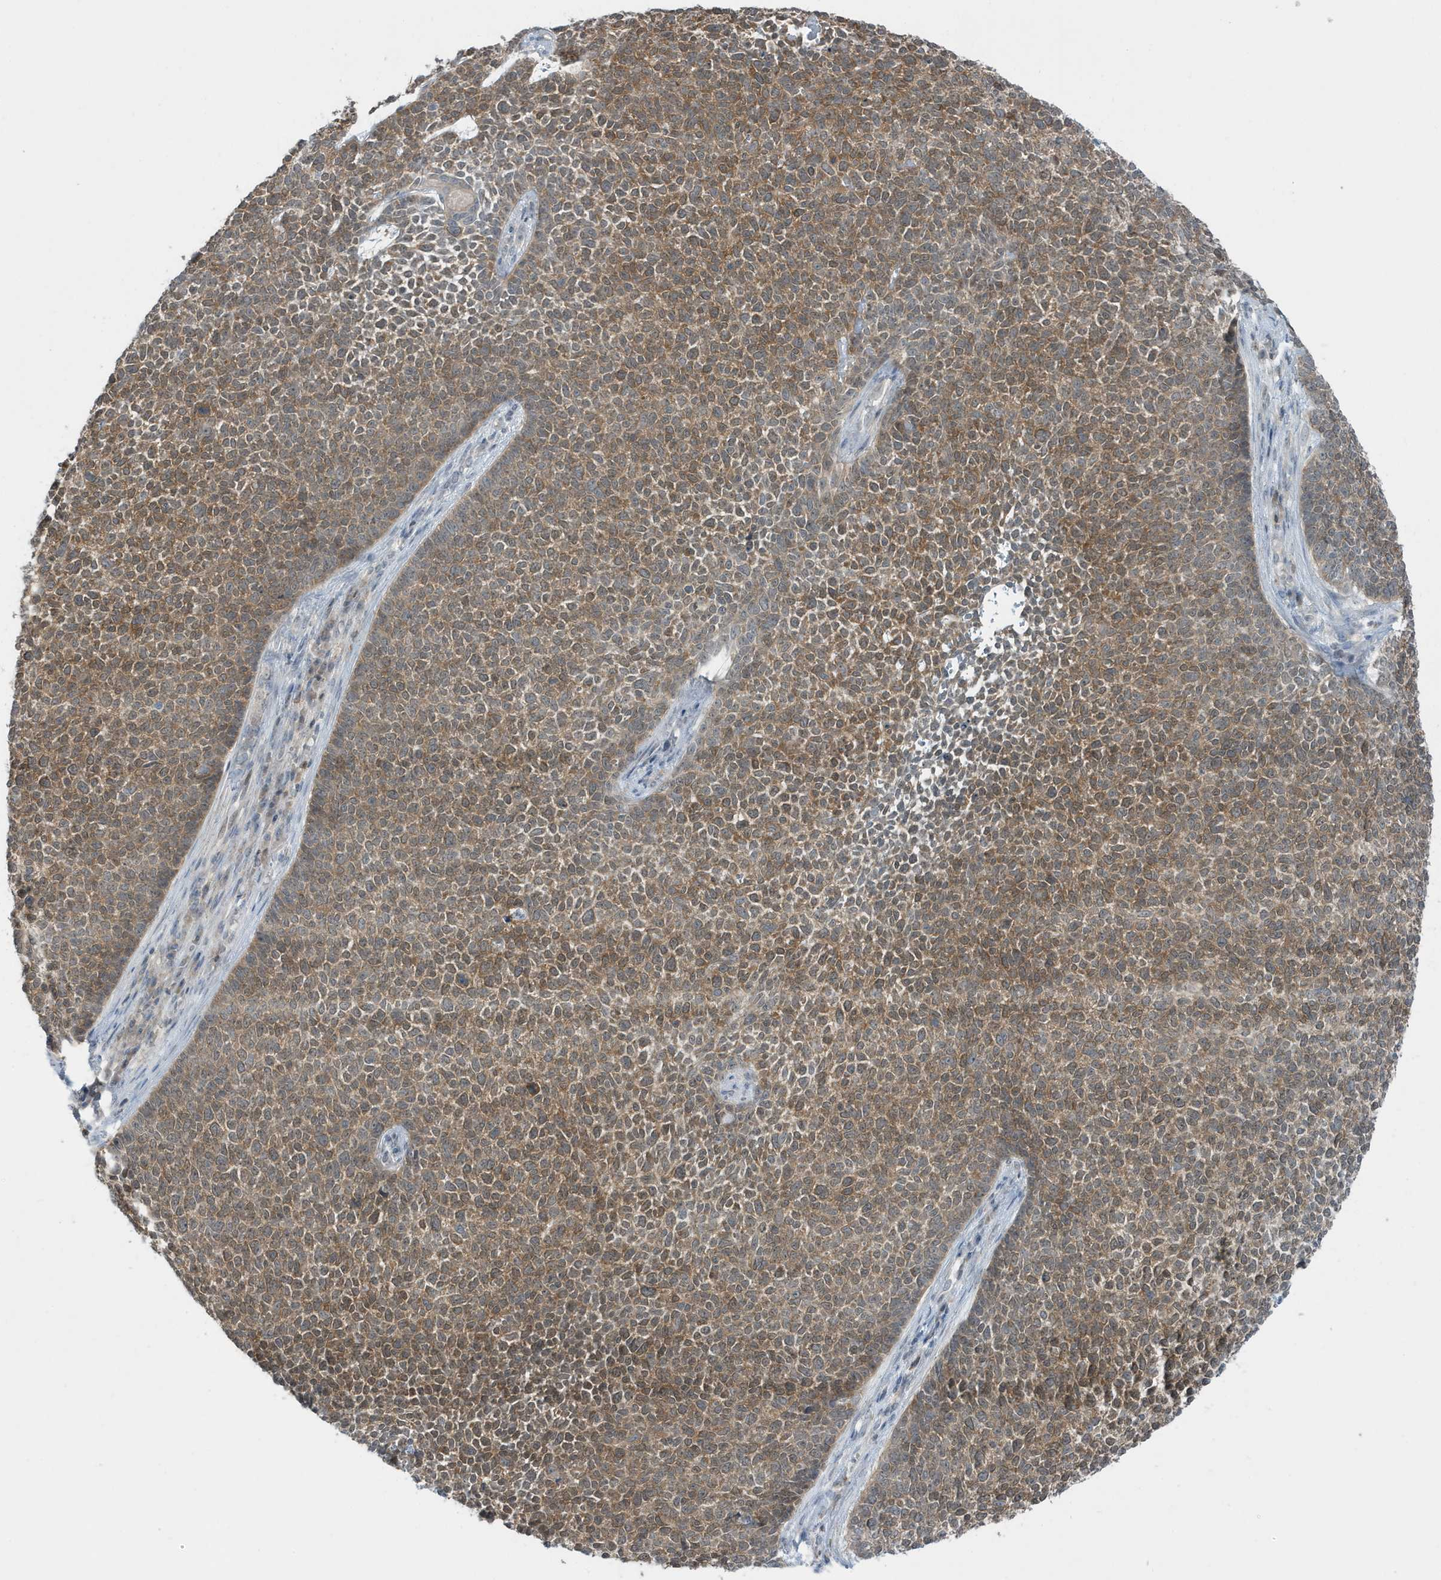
{"staining": {"intensity": "moderate", "quantity": ">75%", "location": "cytoplasmic/membranous"}, "tissue": "skin cancer", "cell_type": "Tumor cells", "image_type": "cancer", "snomed": [{"axis": "morphology", "description": "Basal cell carcinoma"}, {"axis": "topography", "description": "Skin"}], "caption": "A brown stain labels moderate cytoplasmic/membranous staining of a protein in skin basal cell carcinoma tumor cells. (brown staining indicates protein expression, while blue staining denotes nuclei).", "gene": "OGA", "patient": {"sex": "female", "age": 84}}